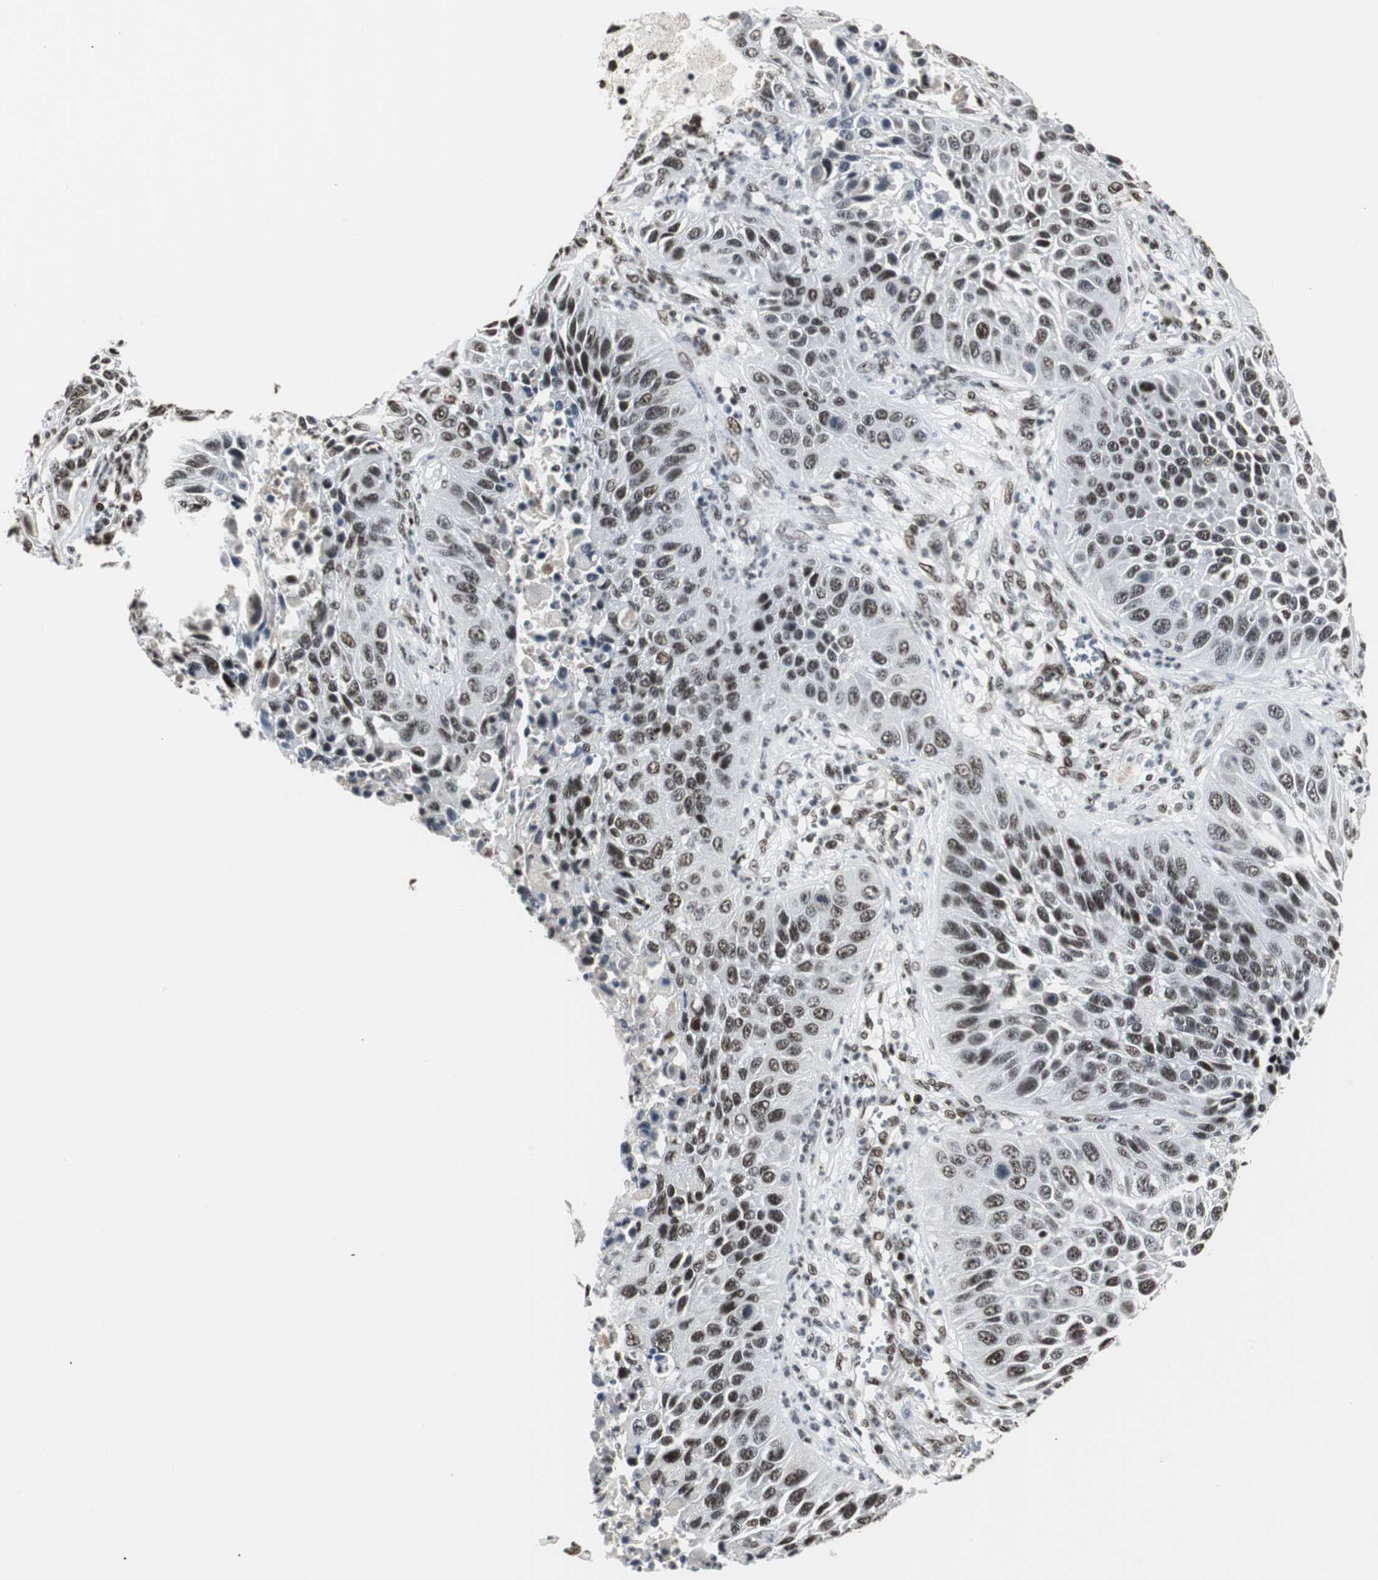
{"staining": {"intensity": "moderate", "quantity": ">75%", "location": "nuclear"}, "tissue": "lung cancer", "cell_type": "Tumor cells", "image_type": "cancer", "snomed": [{"axis": "morphology", "description": "Squamous cell carcinoma, NOS"}, {"axis": "topography", "description": "Lung"}], "caption": "A brown stain highlights moderate nuclear expression of a protein in lung squamous cell carcinoma tumor cells.", "gene": "PARN", "patient": {"sex": "female", "age": 76}}